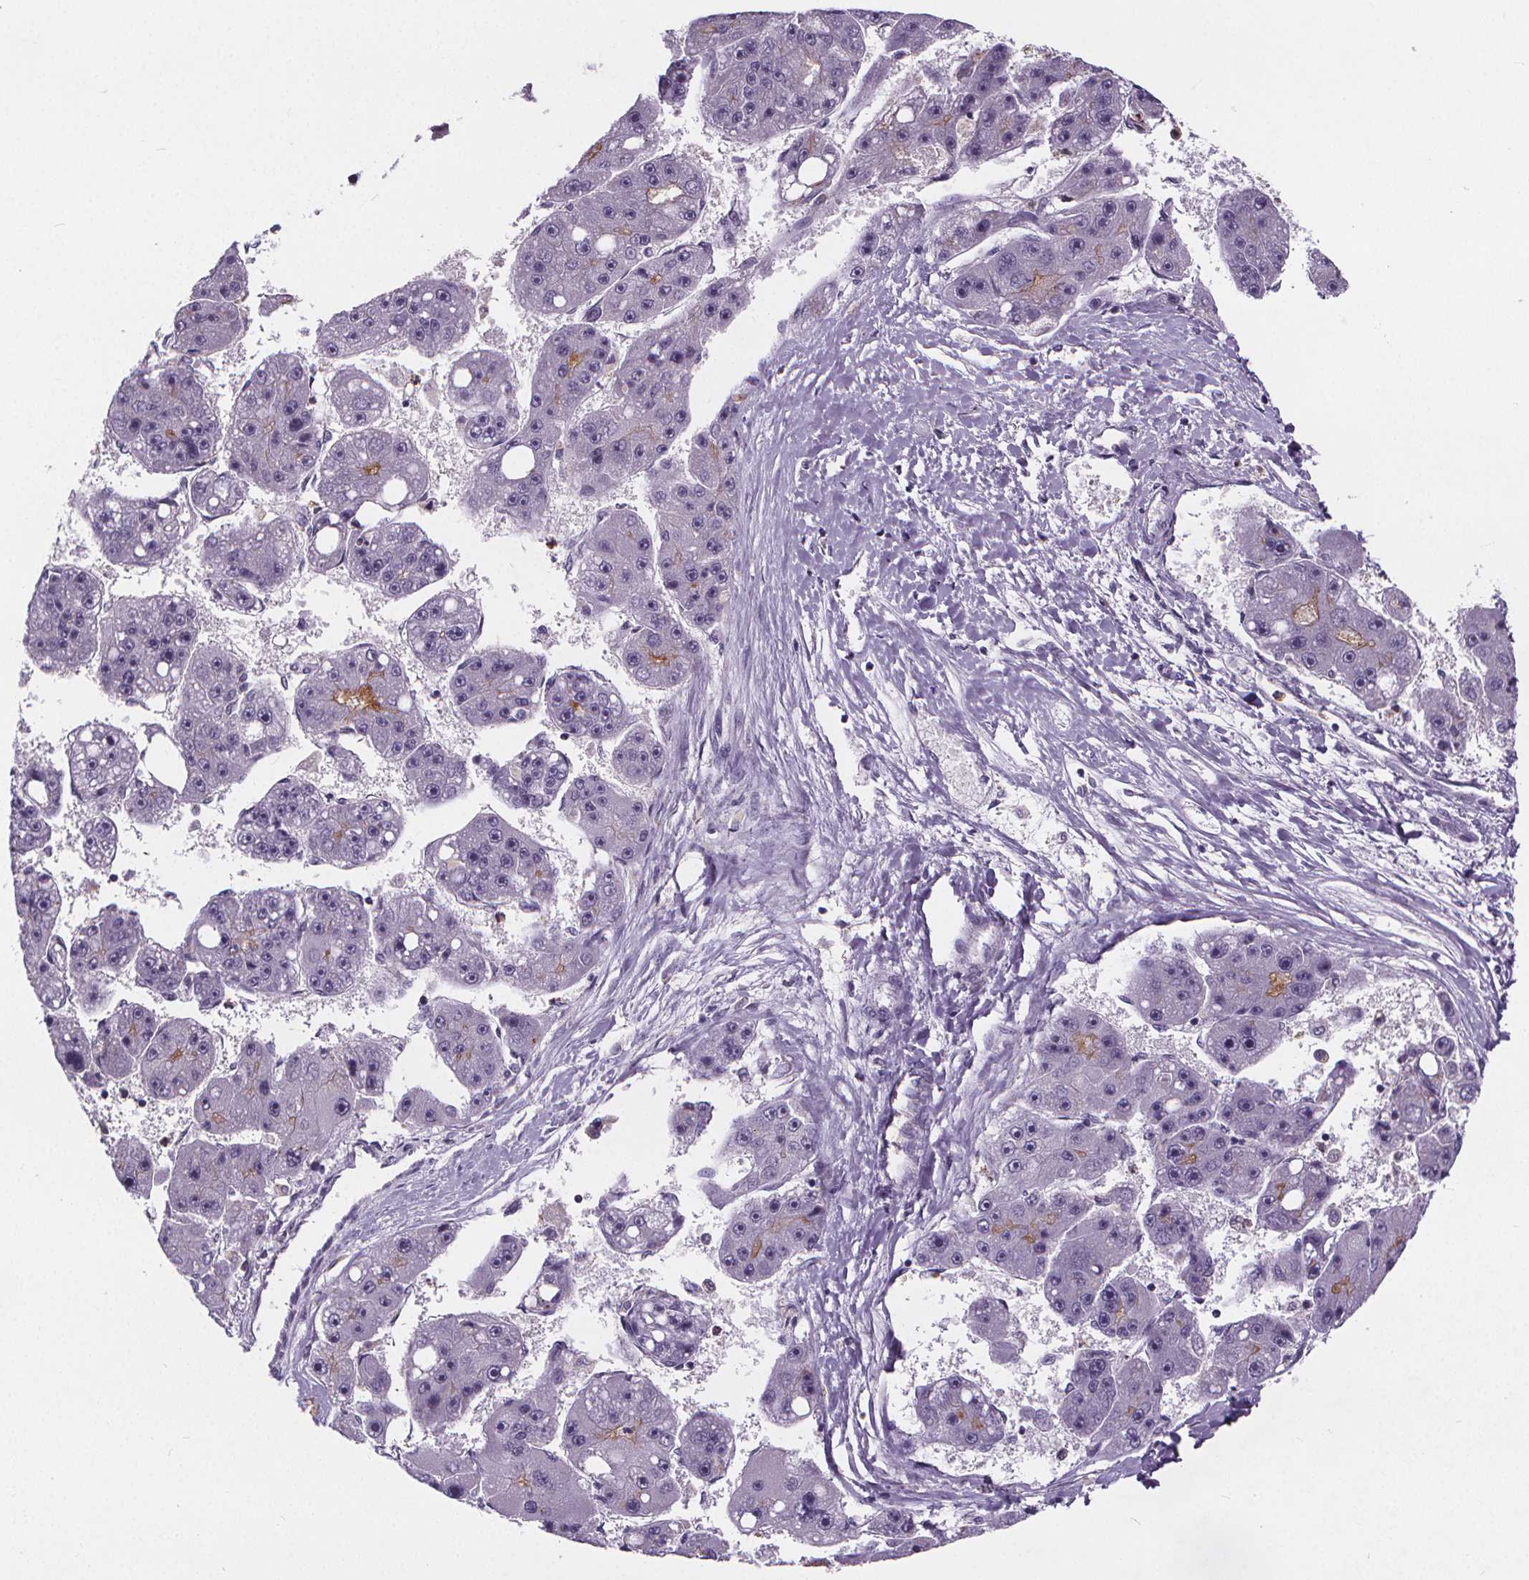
{"staining": {"intensity": "negative", "quantity": "none", "location": "none"}, "tissue": "liver cancer", "cell_type": "Tumor cells", "image_type": "cancer", "snomed": [{"axis": "morphology", "description": "Carcinoma, Hepatocellular, NOS"}, {"axis": "topography", "description": "Liver"}], "caption": "Human hepatocellular carcinoma (liver) stained for a protein using immunohistochemistry (IHC) demonstrates no staining in tumor cells.", "gene": "ATP6V1D", "patient": {"sex": "female", "age": 61}}